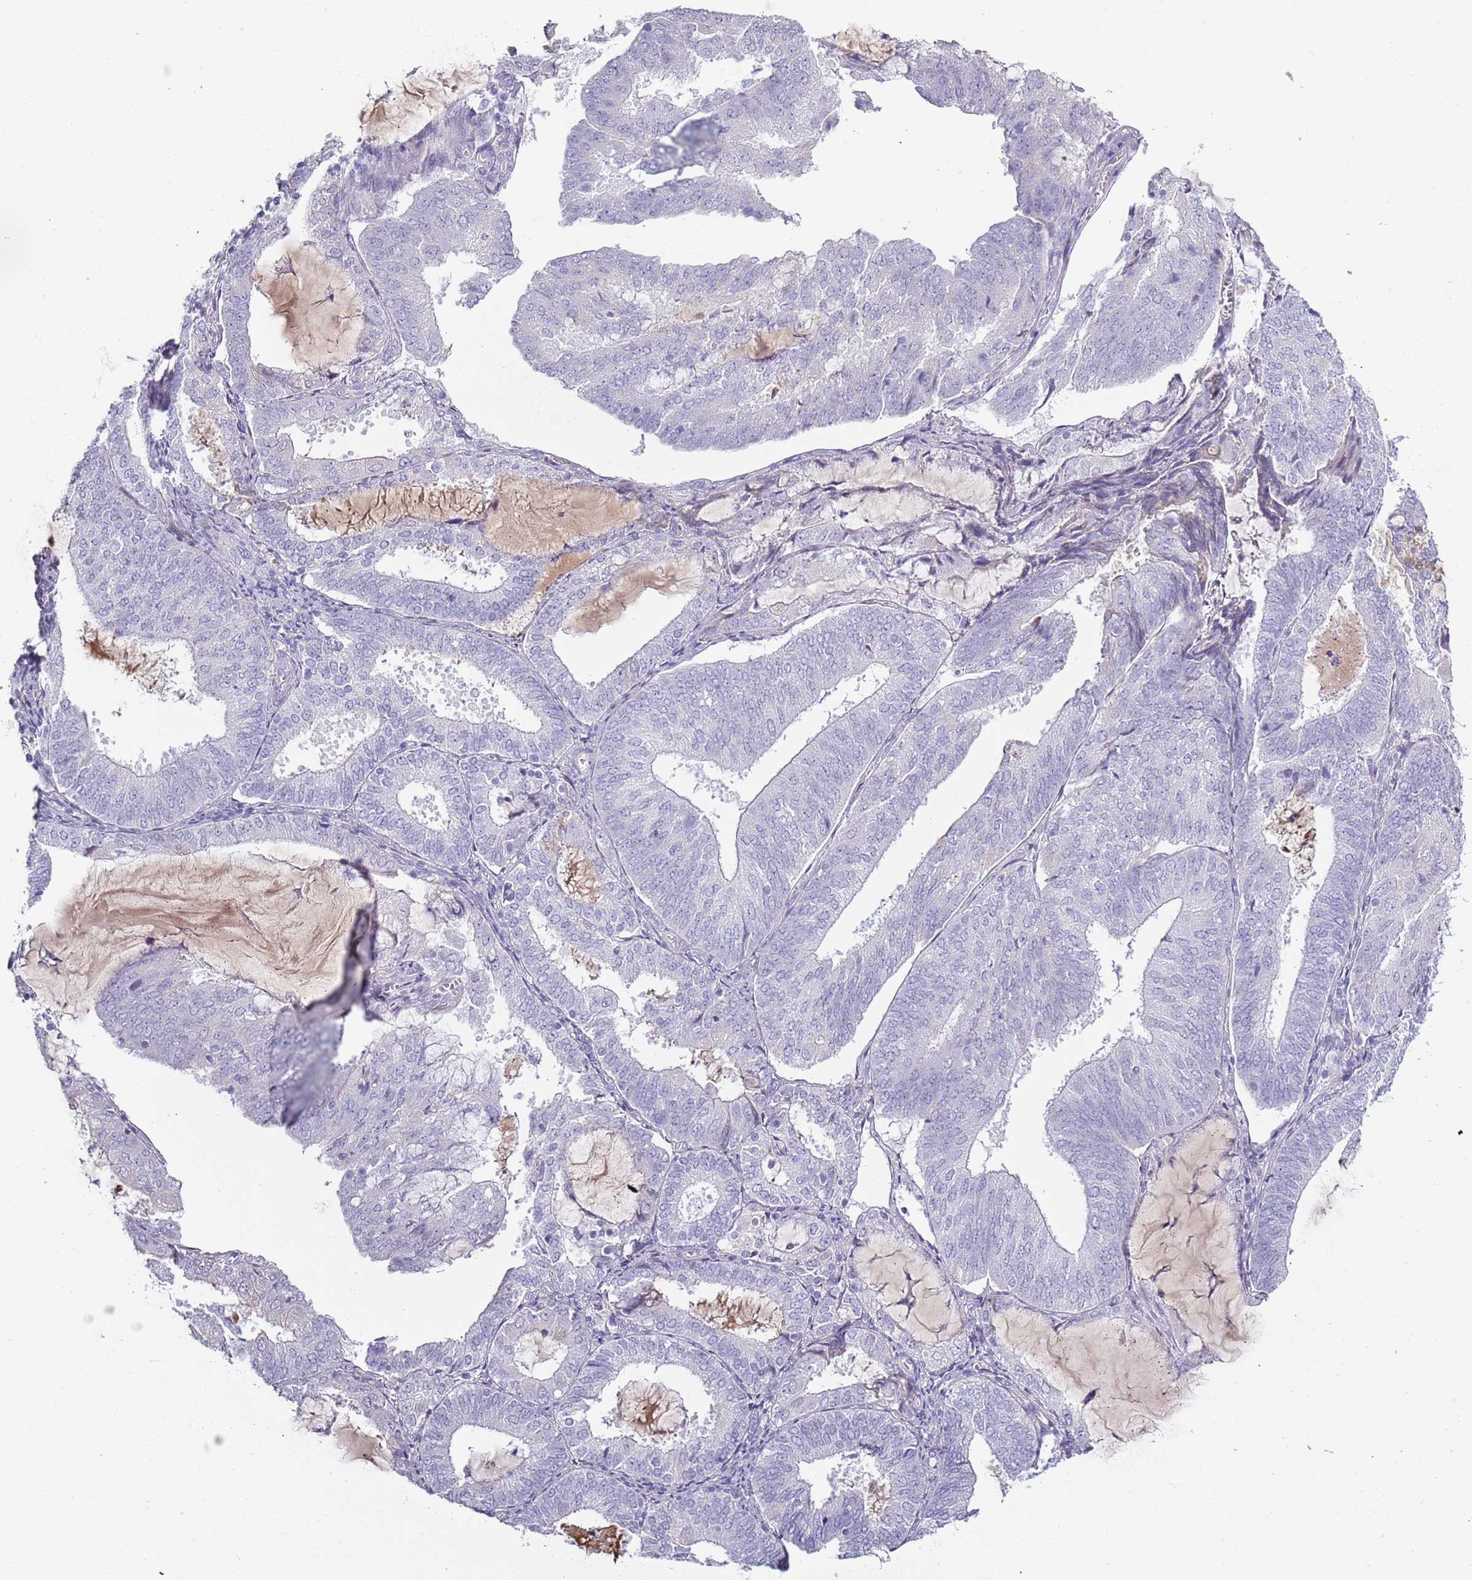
{"staining": {"intensity": "negative", "quantity": "none", "location": "none"}, "tissue": "endometrial cancer", "cell_type": "Tumor cells", "image_type": "cancer", "snomed": [{"axis": "morphology", "description": "Adenocarcinoma, NOS"}, {"axis": "topography", "description": "Endometrium"}], "caption": "The micrograph displays no significant positivity in tumor cells of endometrial cancer (adenocarcinoma).", "gene": "TNFRSF6B", "patient": {"sex": "female", "age": 81}}